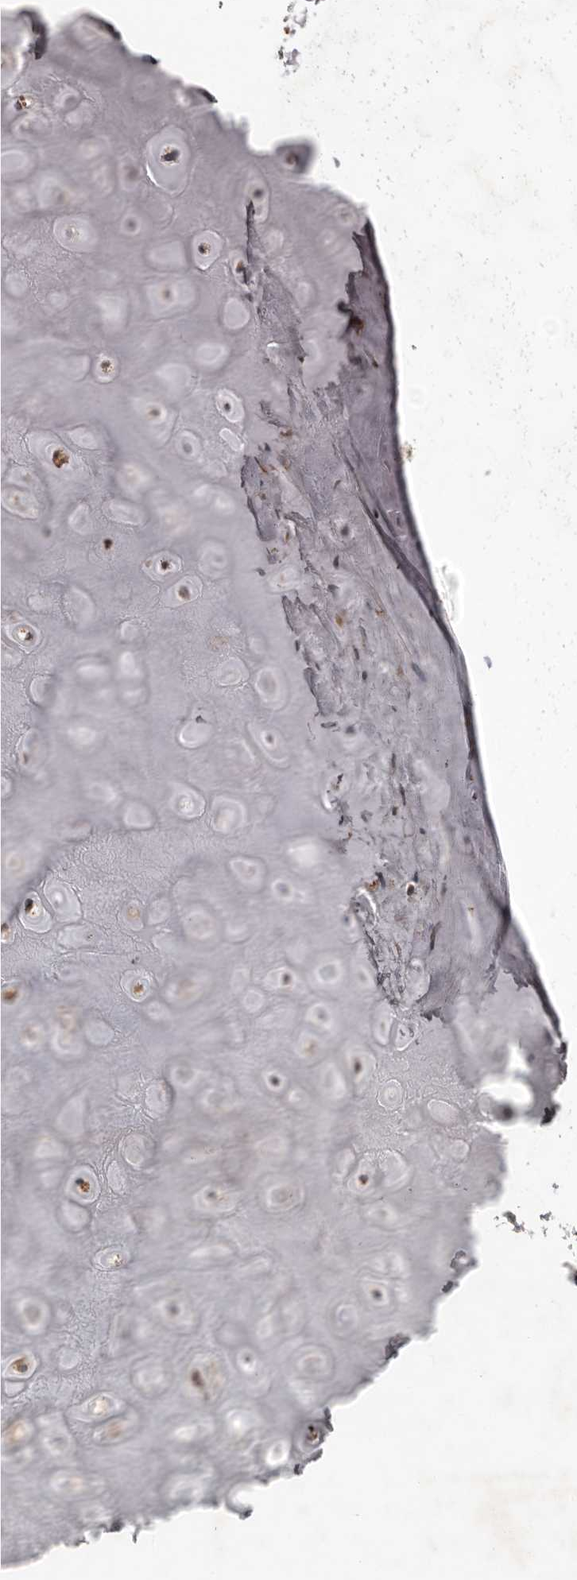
{"staining": {"intensity": "moderate", "quantity": ">75%", "location": "cytoplasmic/membranous"}, "tissue": "adipose tissue", "cell_type": "Adipocytes", "image_type": "normal", "snomed": [{"axis": "morphology", "description": "Normal tissue, NOS"}, {"axis": "morphology", "description": "Basal cell carcinoma"}, {"axis": "topography", "description": "Skin"}], "caption": "Moderate cytoplasmic/membranous protein staining is identified in approximately >75% of adipocytes in adipose tissue. (brown staining indicates protein expression, while blue staining denotes nuclei).", "gene": "USP33", "patient": {"sex": "female", "age": 89}}